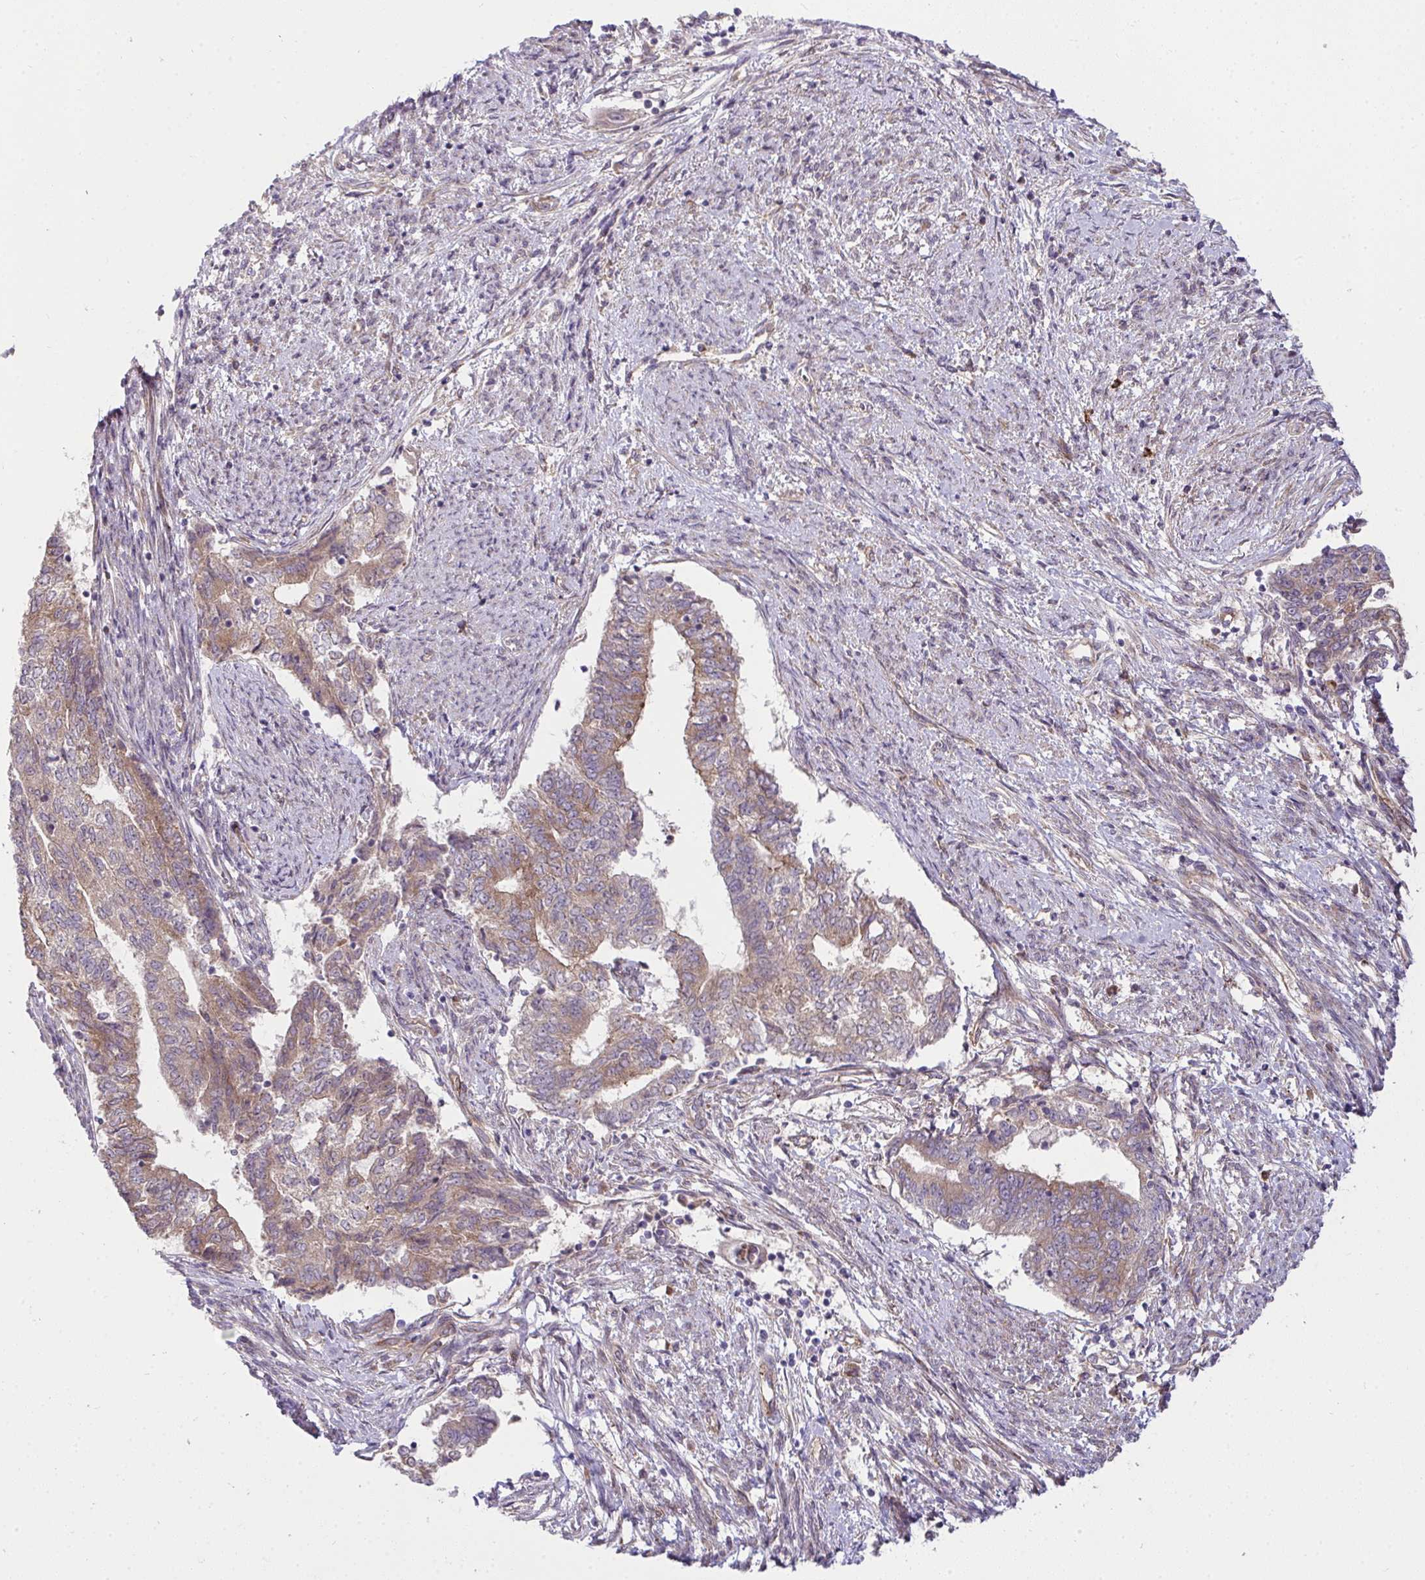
{"staining": {"intensity": "moderate", "quantity": ">75%", "location": "cytoplasmic/membranous"}, "tissue": "endometrial cancer", "cell_type": "Tumor cells", "image_type": "cancer", "snomed": [{"axis": "morphology", "description": "Adenocarcinoma, NOS"}, {"axis": "topography", "description": "Endometrium"}], "caption": "Brown immunohistochemical staining in human adenocarcinoma (endometrial) exhibits moderate cytoplasmic/membranous positivity in approximately >75% of tumor cells.", "gene": "SH2D1B", "patient": {"sex": "female", "age": 65}}